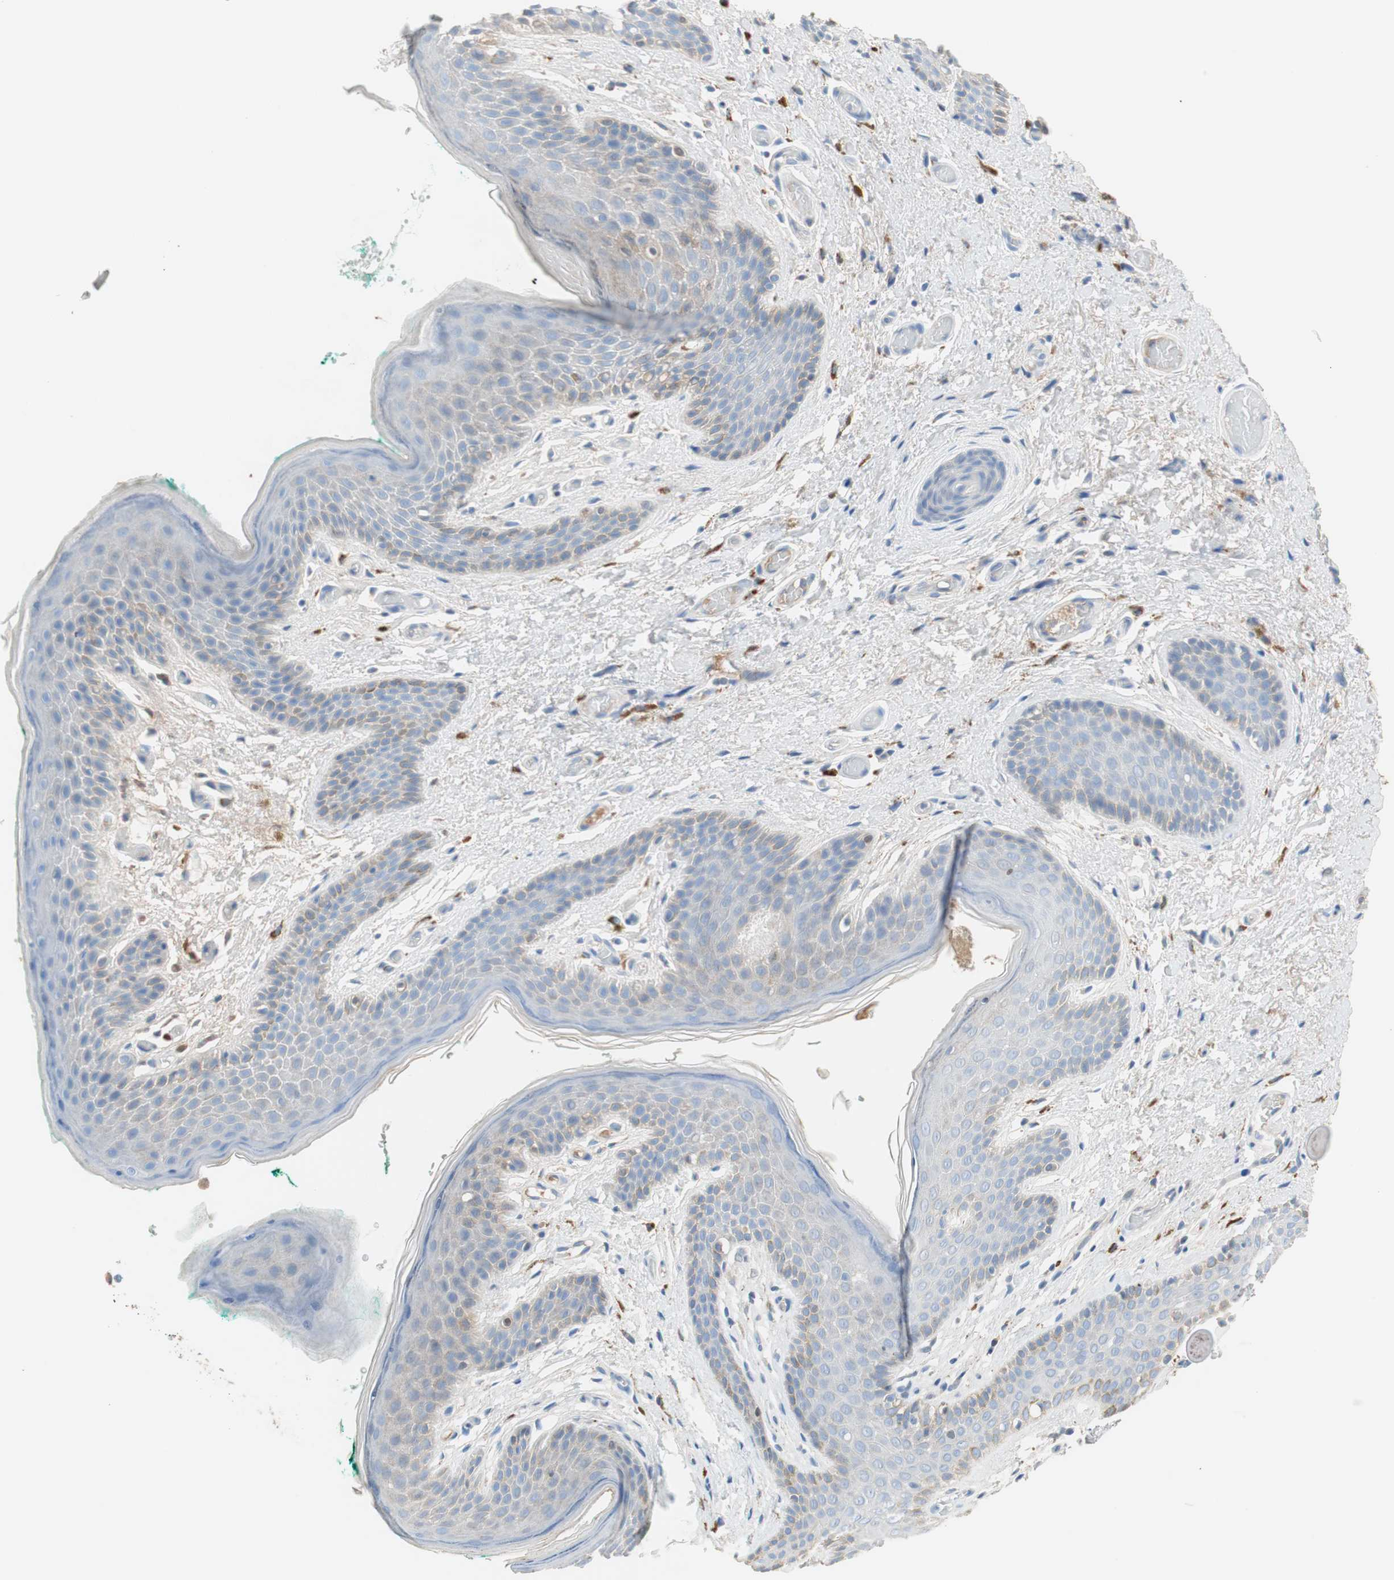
{"staining": {"intensity": "negative", "quantity": "none", "location": "none"}, "tissue": "skin", "cell_type": "Epidermal cells", "image_type": "normal", "snomed": [{"axis": "morphology", "description": "Normal tissue, NOS"}, {"axis": "topography", "description": "Anal"}], "caption": "A high-resolution micrograph shows immunohistochemistry staining of unremarkable skin, which demonstrates no significant expression in epidermal cells. The staining is performed using DAB brown chromogen with nuclei counter-stained in using hematoxylin.", "gene": "RBP4", "patient": {"sex": "male", "age": 74}}